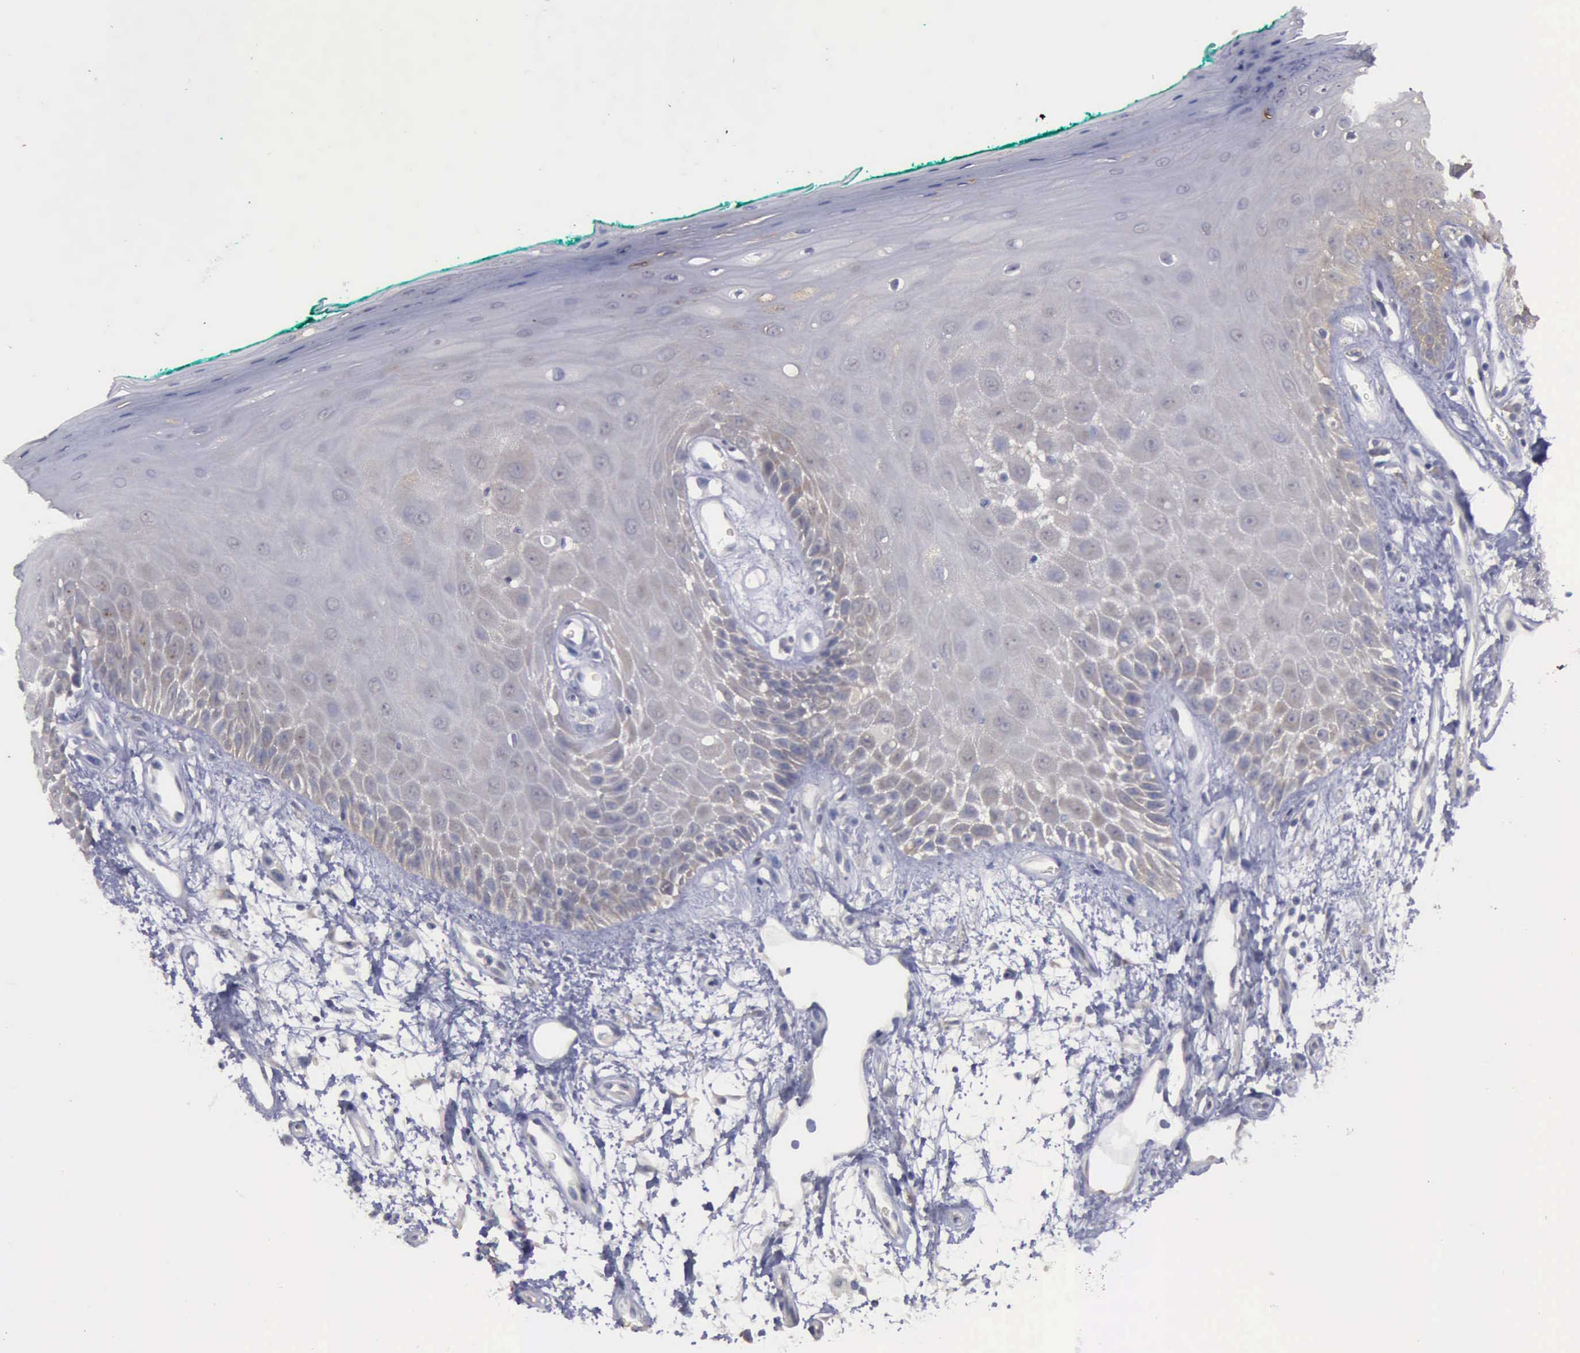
{"staining": {"intensity": "weak", "quantity": "<25%", "location": "cytoplasmic/membranous"}, "tissue": "oral mucosa", "cell_type": "Squamous epithelial cells", "image_type": "normal", "snomed": [{"axis": "morphology", "description": "Normal tissue, NOS"}, {"axis": "morphology", "description": "Squamous cell carcinoma, NOS"}, {"axis": "topography", "description": "Skeletal muscle"}, {"axis": "topography", "description": "Oral tissue"}, {"axis": "topography", "description": "Head-Neck"}], "caption": "An IHC photomicrograph of unremarkable oral mucosa is shown. There is no staining in squamous epithelial cells of oral mucosa.", "gene": "PHKA1", "patient": {"sex": "female", "age": 84}}